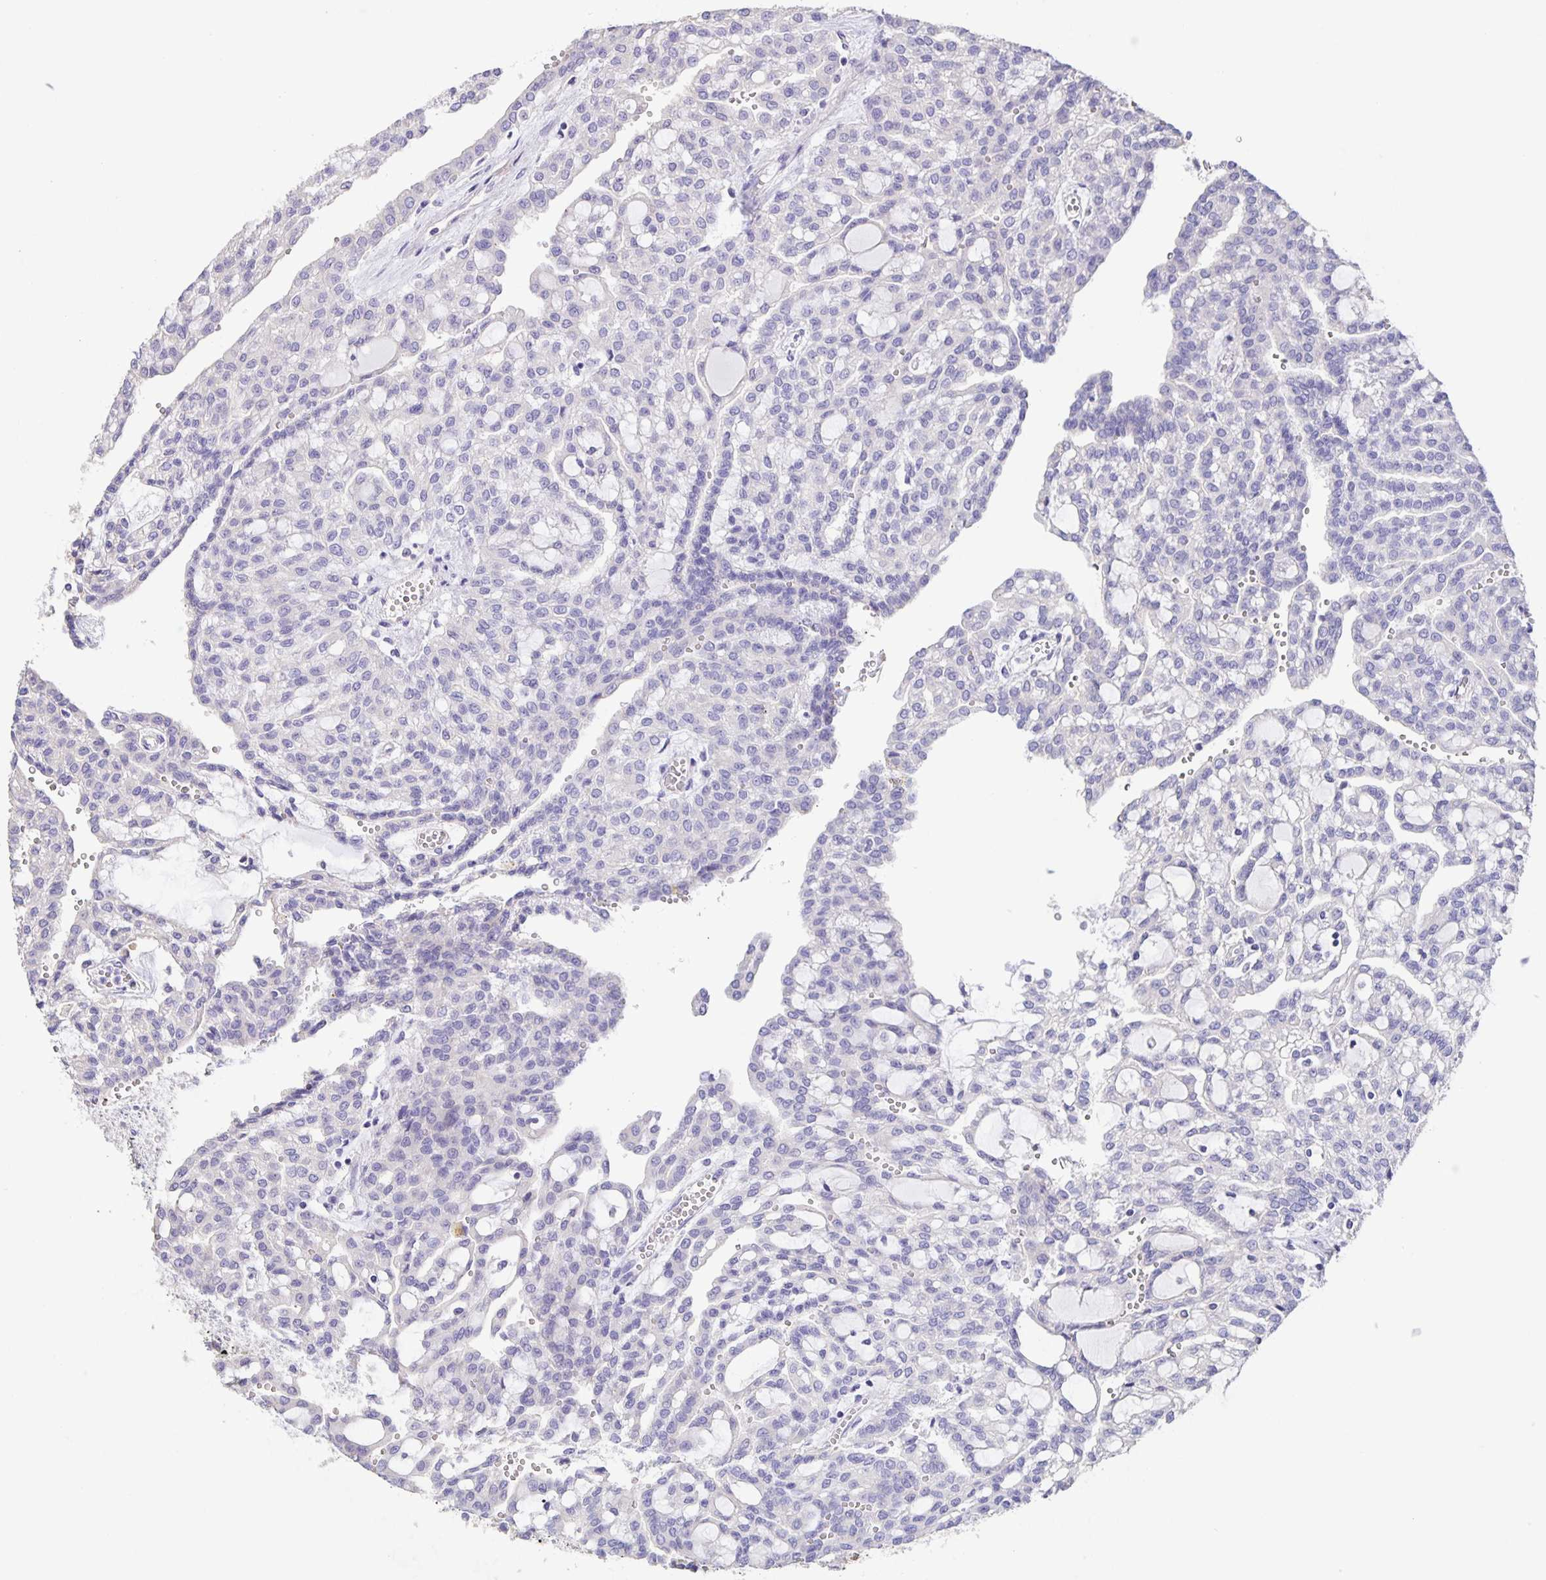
{"staining": {"intensity": "negative", "quantity": "none", "location": "none"}, "tissue": "renal cancer", "cell_type": "Tumor cells", "image_type": "cancer", "snomed": [{"axis": "morphology", "description": "Adenocarcinoma, NOS"}, {"axis": "topography", "description": "Kidney"}], "caption": "A histopathology image of renal cancer (adenocarcinoma) stained for a protein demonstrates no brown staining in tumor cells.", "gene": "PRR36", "patient": {"sex": "male", "age": 63}}